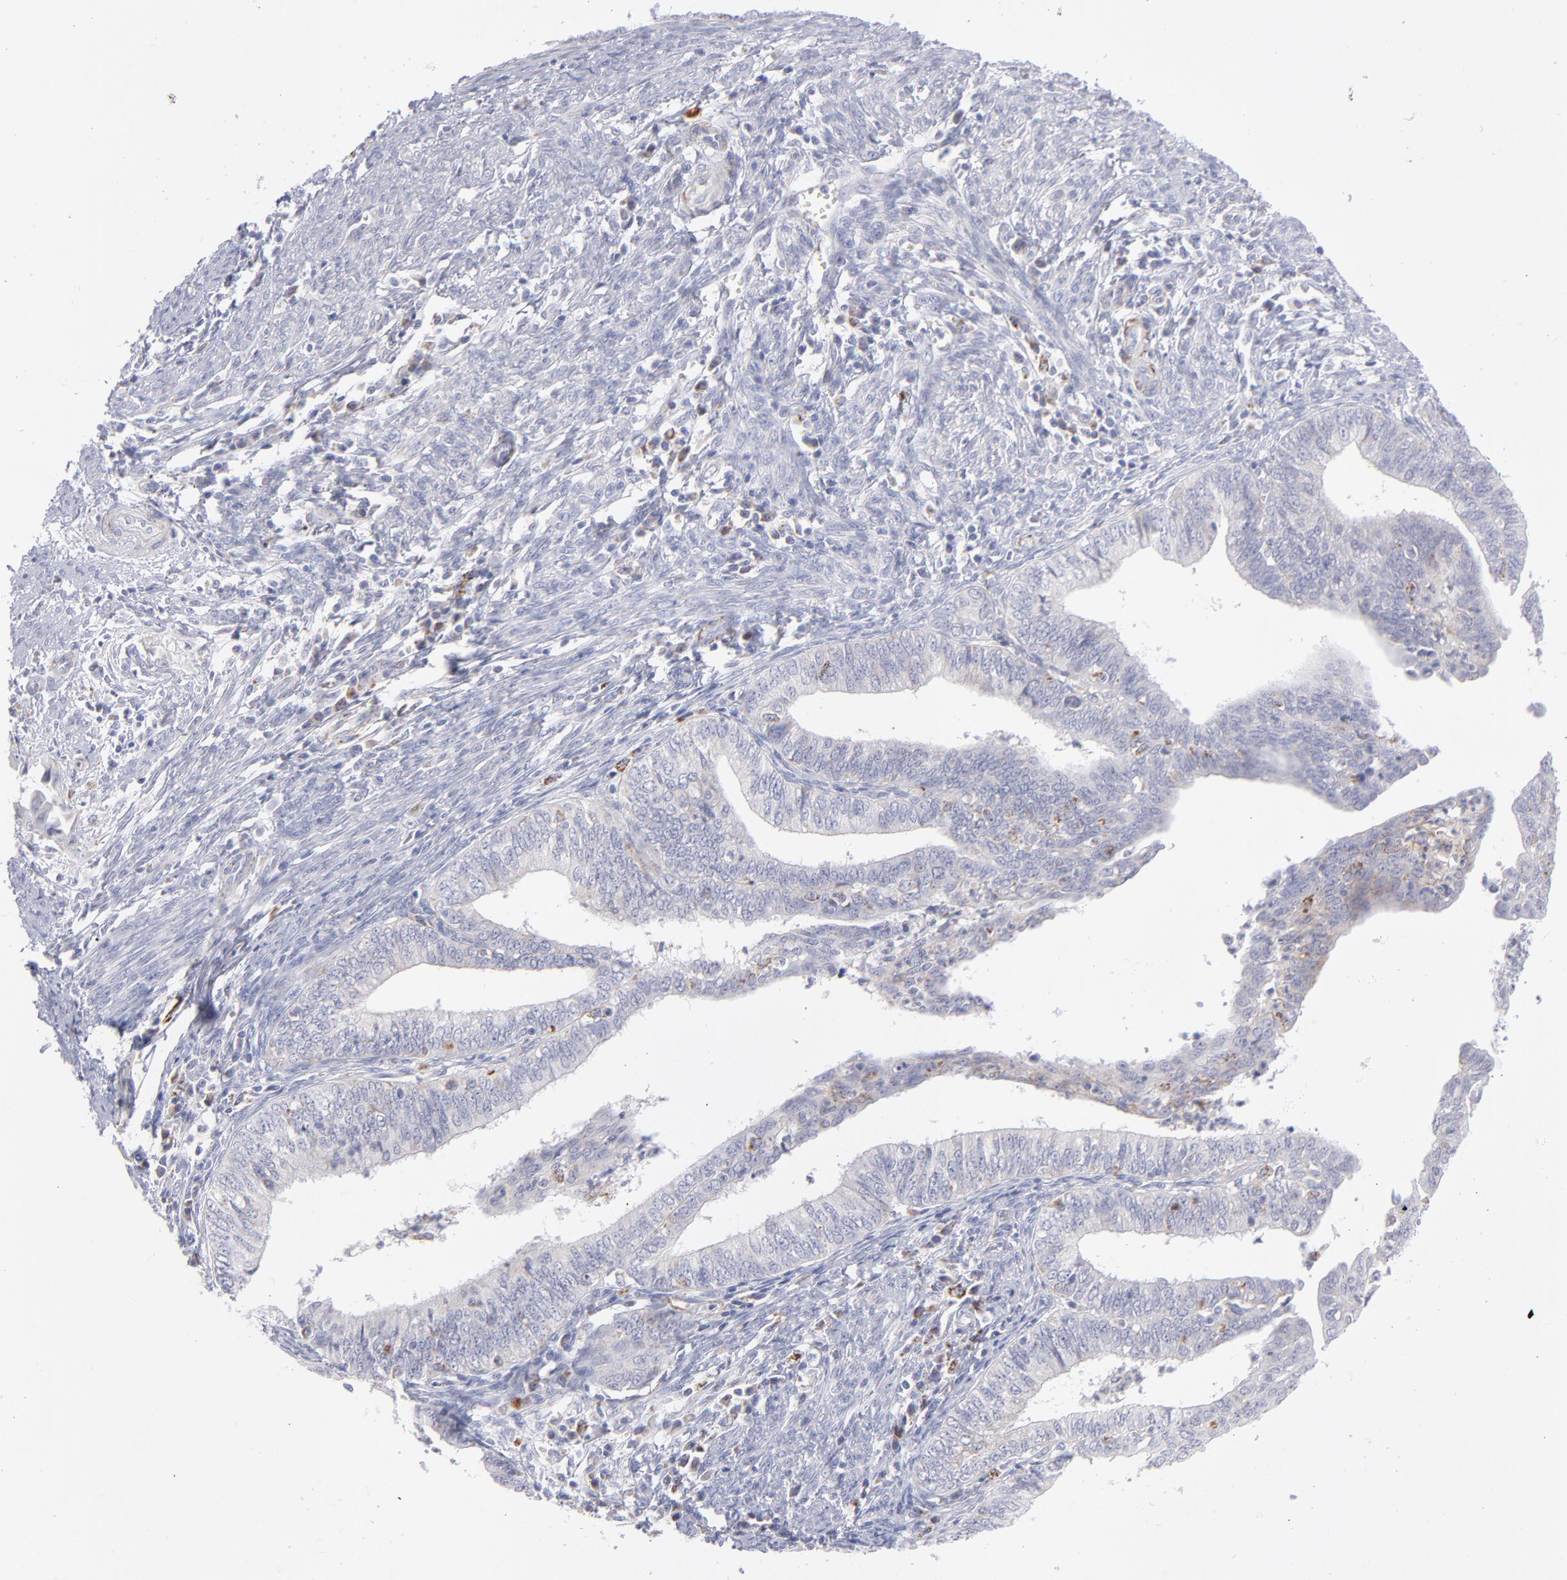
{"staining": {"intensity": "negative", "quantity": "none", "location": "none"}, "tissue": "endometrial cancer", "cell_type": "Tumor cells", "image_type": "cancer", "snomed": [{"axis": "morphology", "description": "Adenocarcinoma, NOS"}, {"axis": "topography", "description": "Endometrium"}], "caption": "A high-resolution micrograph shows immunohistochemistry staining of endometrial adenocarcinoma, which demonstrates no significant expression in tumor cells.", "gene": "MTHFD2", "patient": {"sex": "female", "age": 66}}